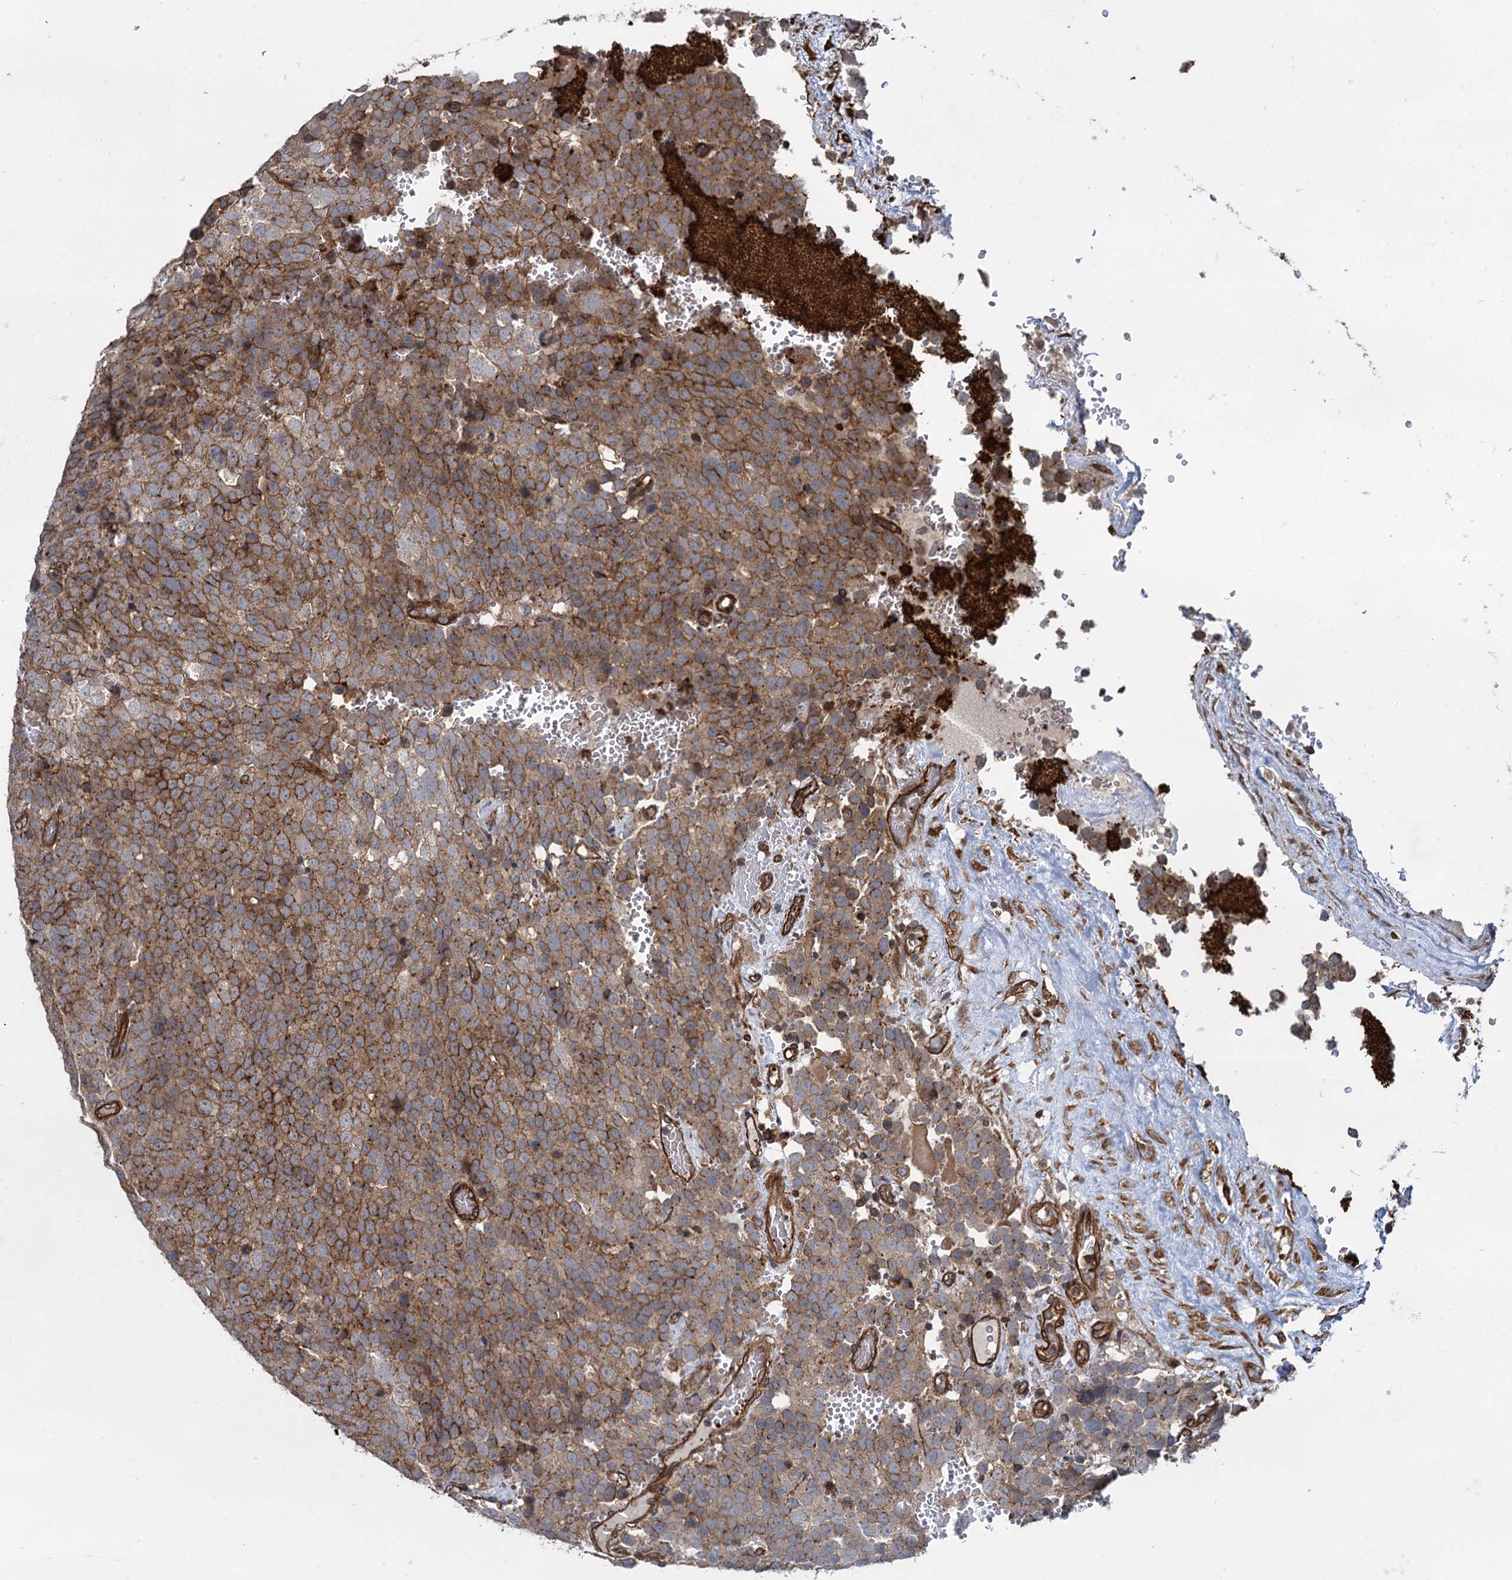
{"staining": {"intensity": "moderate", "quantity": ">75%", "location": "cytoplasmic/membranous"}, "tissue": "testis cancer", "cell_type": "Tumor cells", "image_type": "cancer", "snomed": [{"axis": "morphology", "description": "Seminoma, NOS"}, {"axis": "topography", "description": "Testis"}], "caption": "Immunohistochemistry (DAB (3,3'-diaminobenzidine)) staining of human testis cancer exhibits moderate cytoplasmic/membranous protein expression in about >75% of tumor cells.", "gene": "SVIP", "patient": {"sex": "male", "age": 71}}